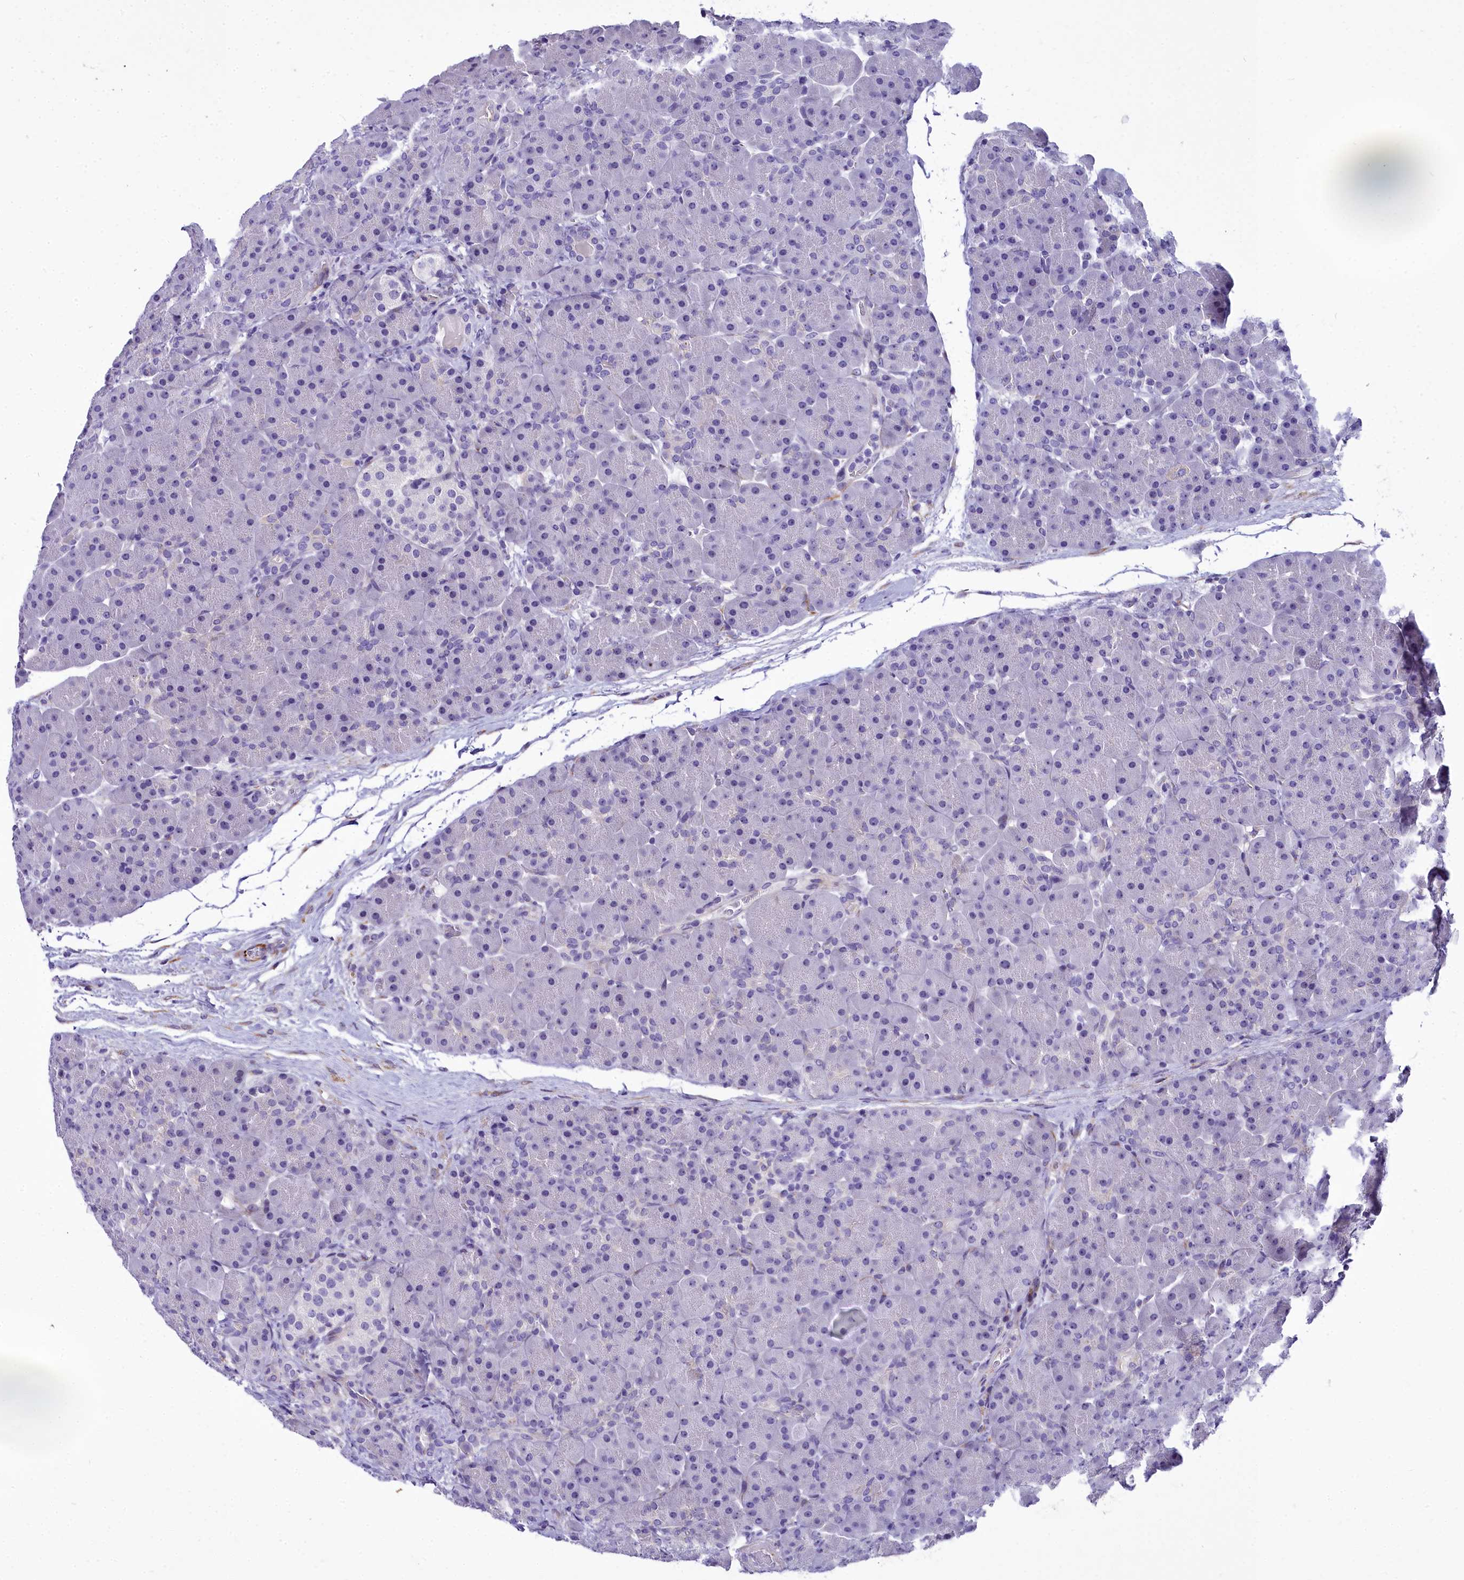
{"staining": {"intensity": "negative", "quantity": "none", "location": "none"}, "tissue": "pancreas", "cell_type": "Exocrine glandular cells", "image_type": "normal", "snomed": [{"axis": "morphology", "description": "Normal tissue, NOS"}, {"axis": "topography", "description": "Pancreas"}], "caption": "Immunohistochemistry of benign pancreas displays no staining in exocrine glandular cells.", "gene": "TIMM22", "patient": {"sex": "male", "age": 66}}